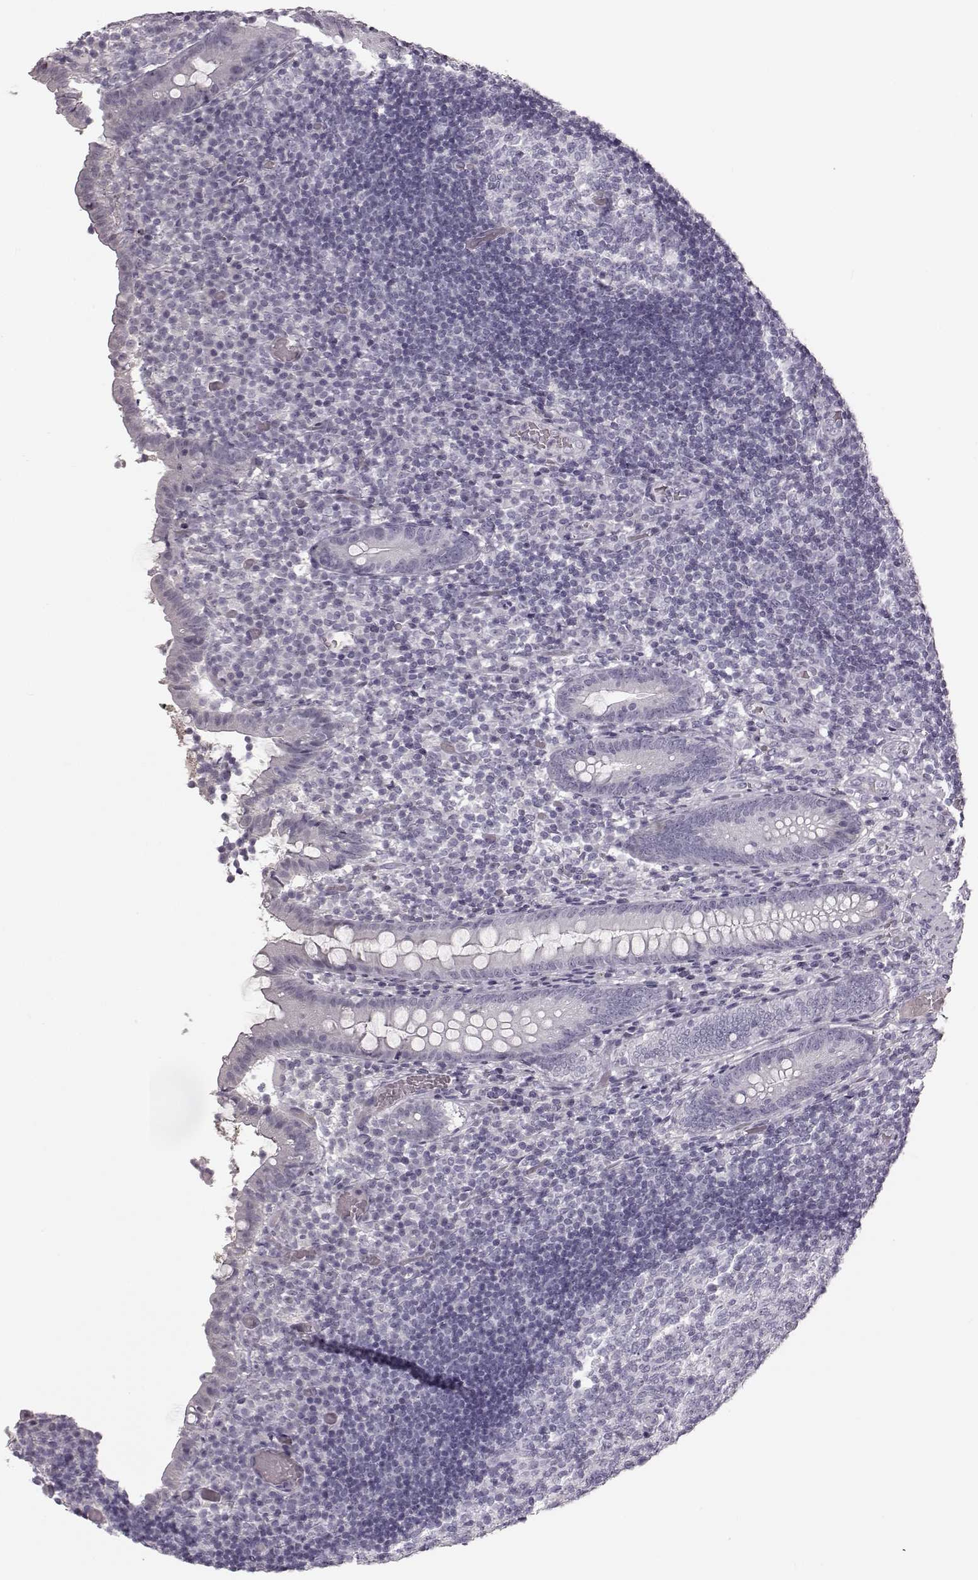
{"staining": {"intensity": "negative", "quantity": "none", "location": "none"}, "tissue": "appendix", "cell_type": "Glandular cells", "image_type": "normal", "snomed": [{"axis": "morphology", "description": "Normal tissue, NOS"}, {"axis": "topography", "description": "Appendix"}], "caption": "This is a photomicrograph of IHC staining of unremarkable appendix, which shows no staining in glandular cells.", "gene": "ZNF433", "patient": {"sex": "female", "age": 32}}